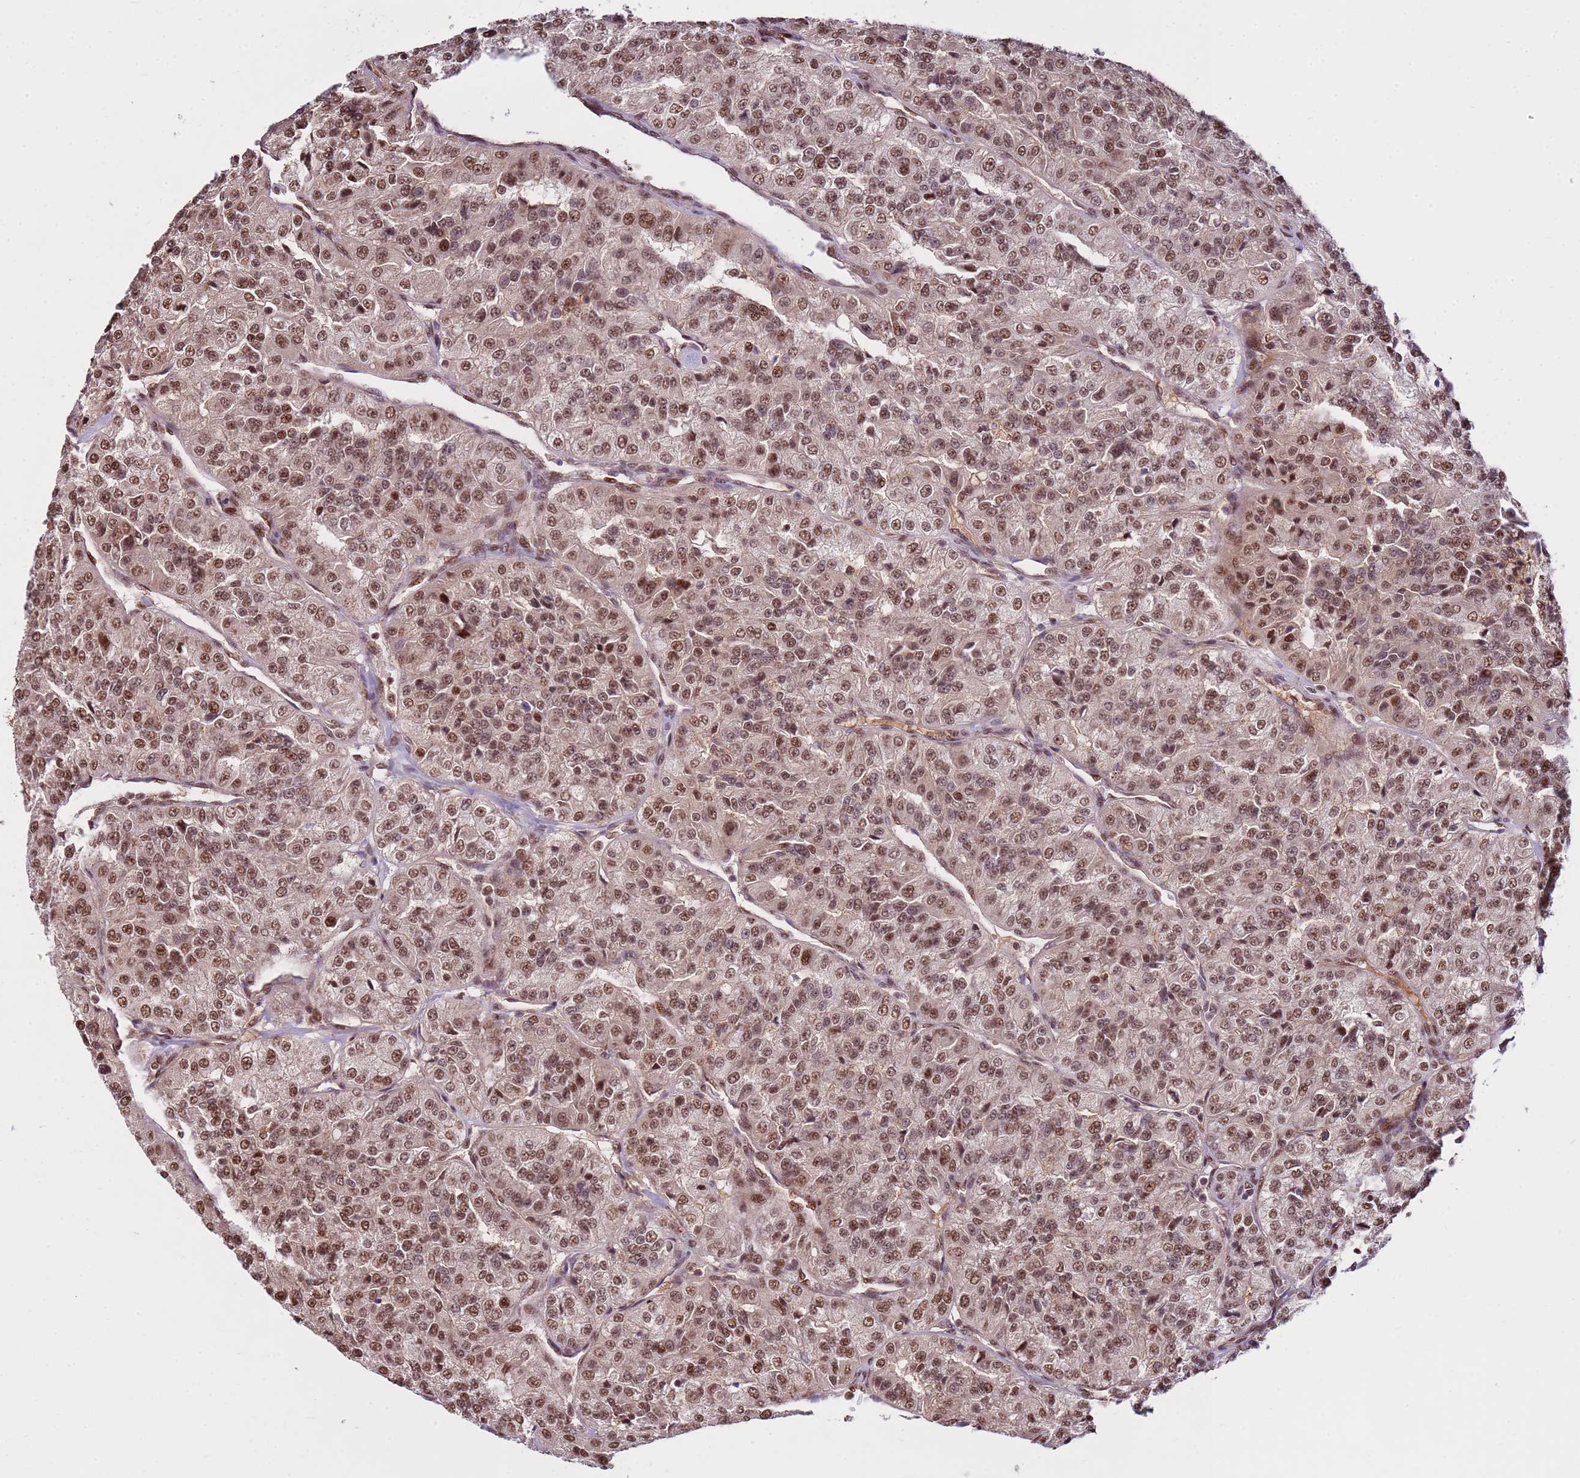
{"staining": {"intensity": "moderate", "quantity": ">75%", "location": "nuclear"}, "tissue": "renal cancer", "cell_type": "Tumor cells", "image_type": "cancer", "snomed": [{"axis": "morphology", "description": "Adenocarcinoma, NOS"}, {"axis": "topography", "description": "Kidney"}], "caption": "Renal cancer (adenocarcinoma) stained with a protein marker displays moderate staining in tumor cells.", "gene": "ZBTB12", "patient": {"sex": "female", "age": 63}}